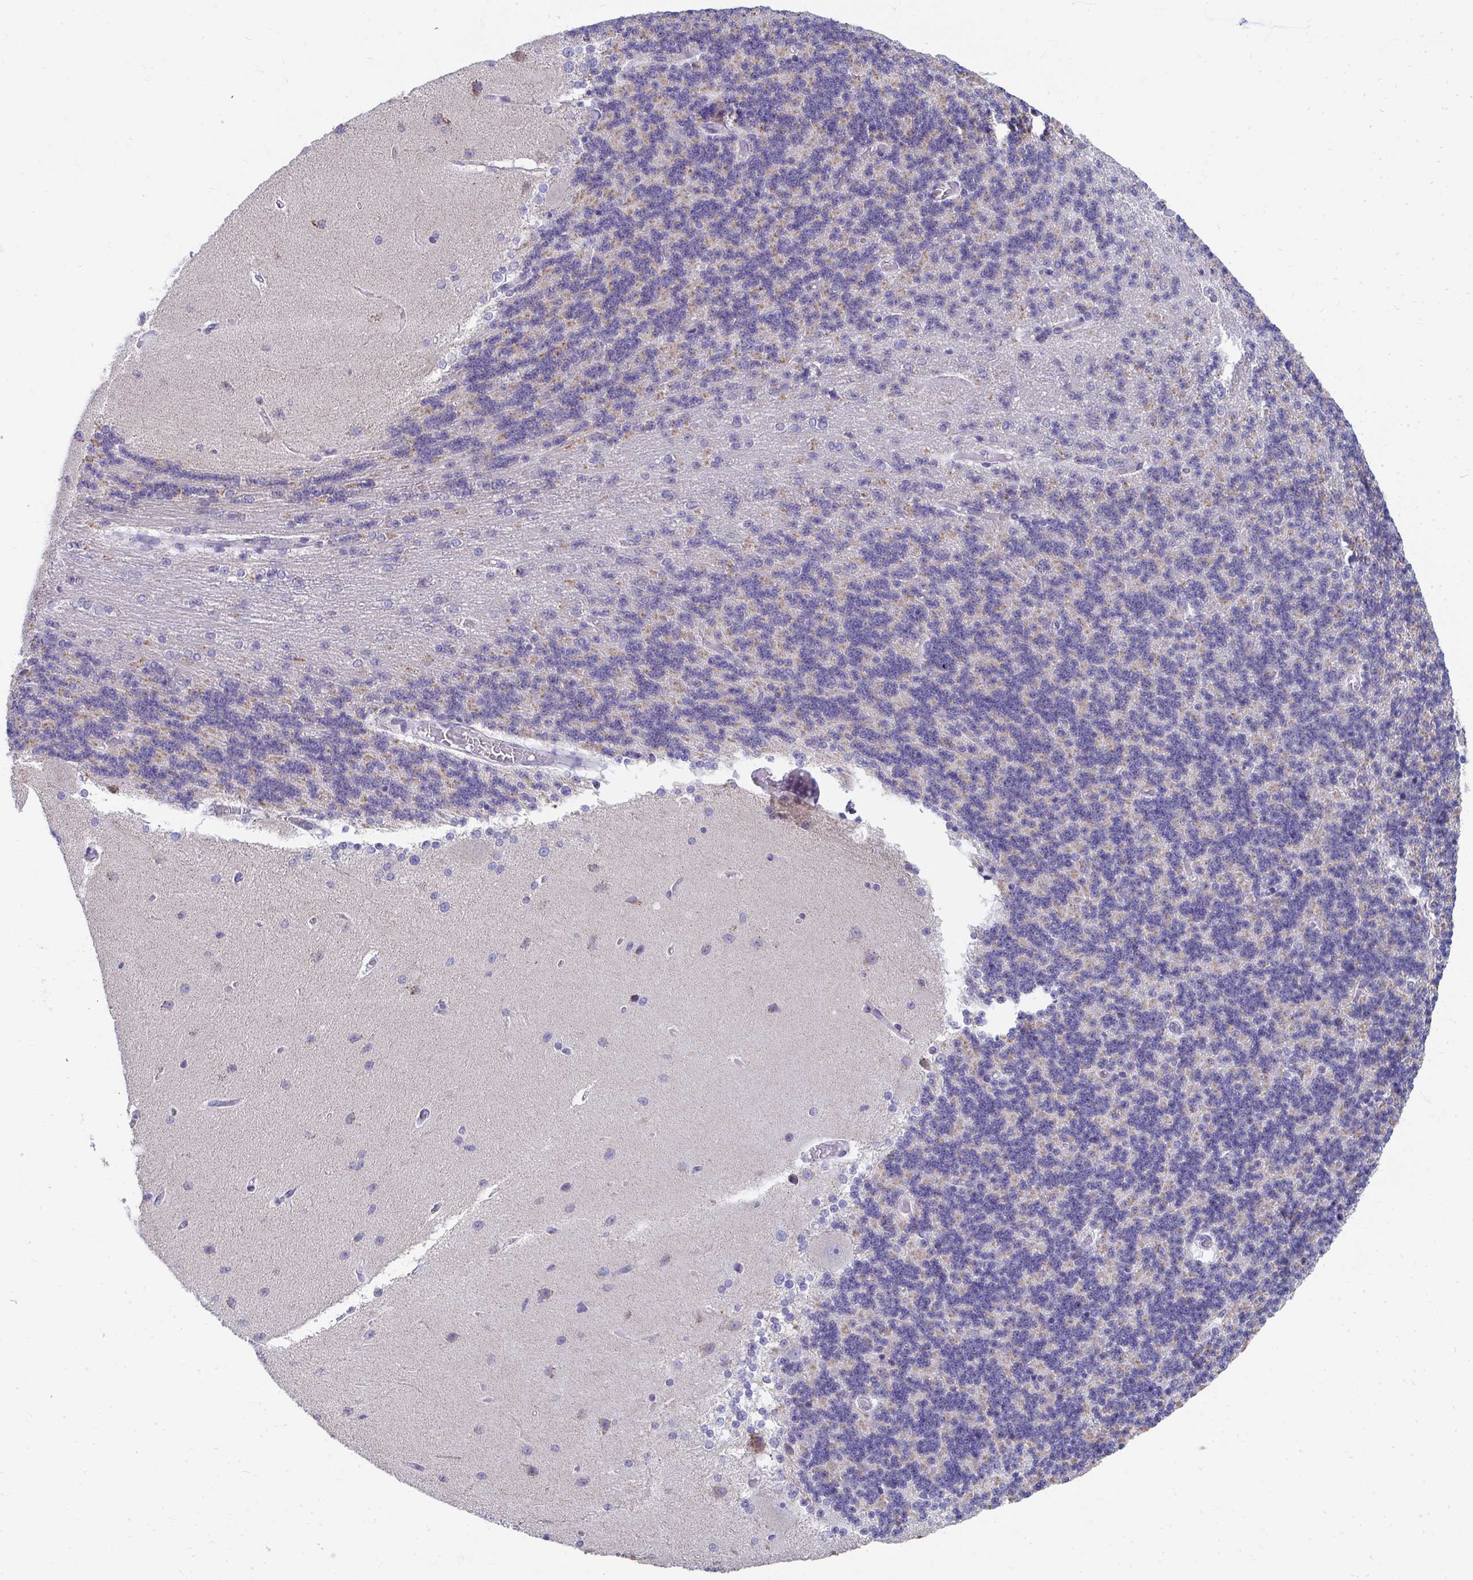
{"staining": {"intensity": "weak", "quantity": "<25%", "location": "cytoplasmic/membranous"}, "tissue": "cerebellum", "cell_type": "Cells in granular layer", "image_type": "normal", "snomed": [{"axis": "morphology", "description": "Normal tissue, NOS"}, {"axis": "topography", "description": "Cerebellum"}], "caption": "A histopathology image of human cerebellum is negative for staining in cells in granular layer. (Brightfield microscopy of DAB (3,3'-diaminobenzidine) immunohistochemistry at high magnification).", "gene": "TMPRSS2", "patient": {"sex": "female", "age": 54}}